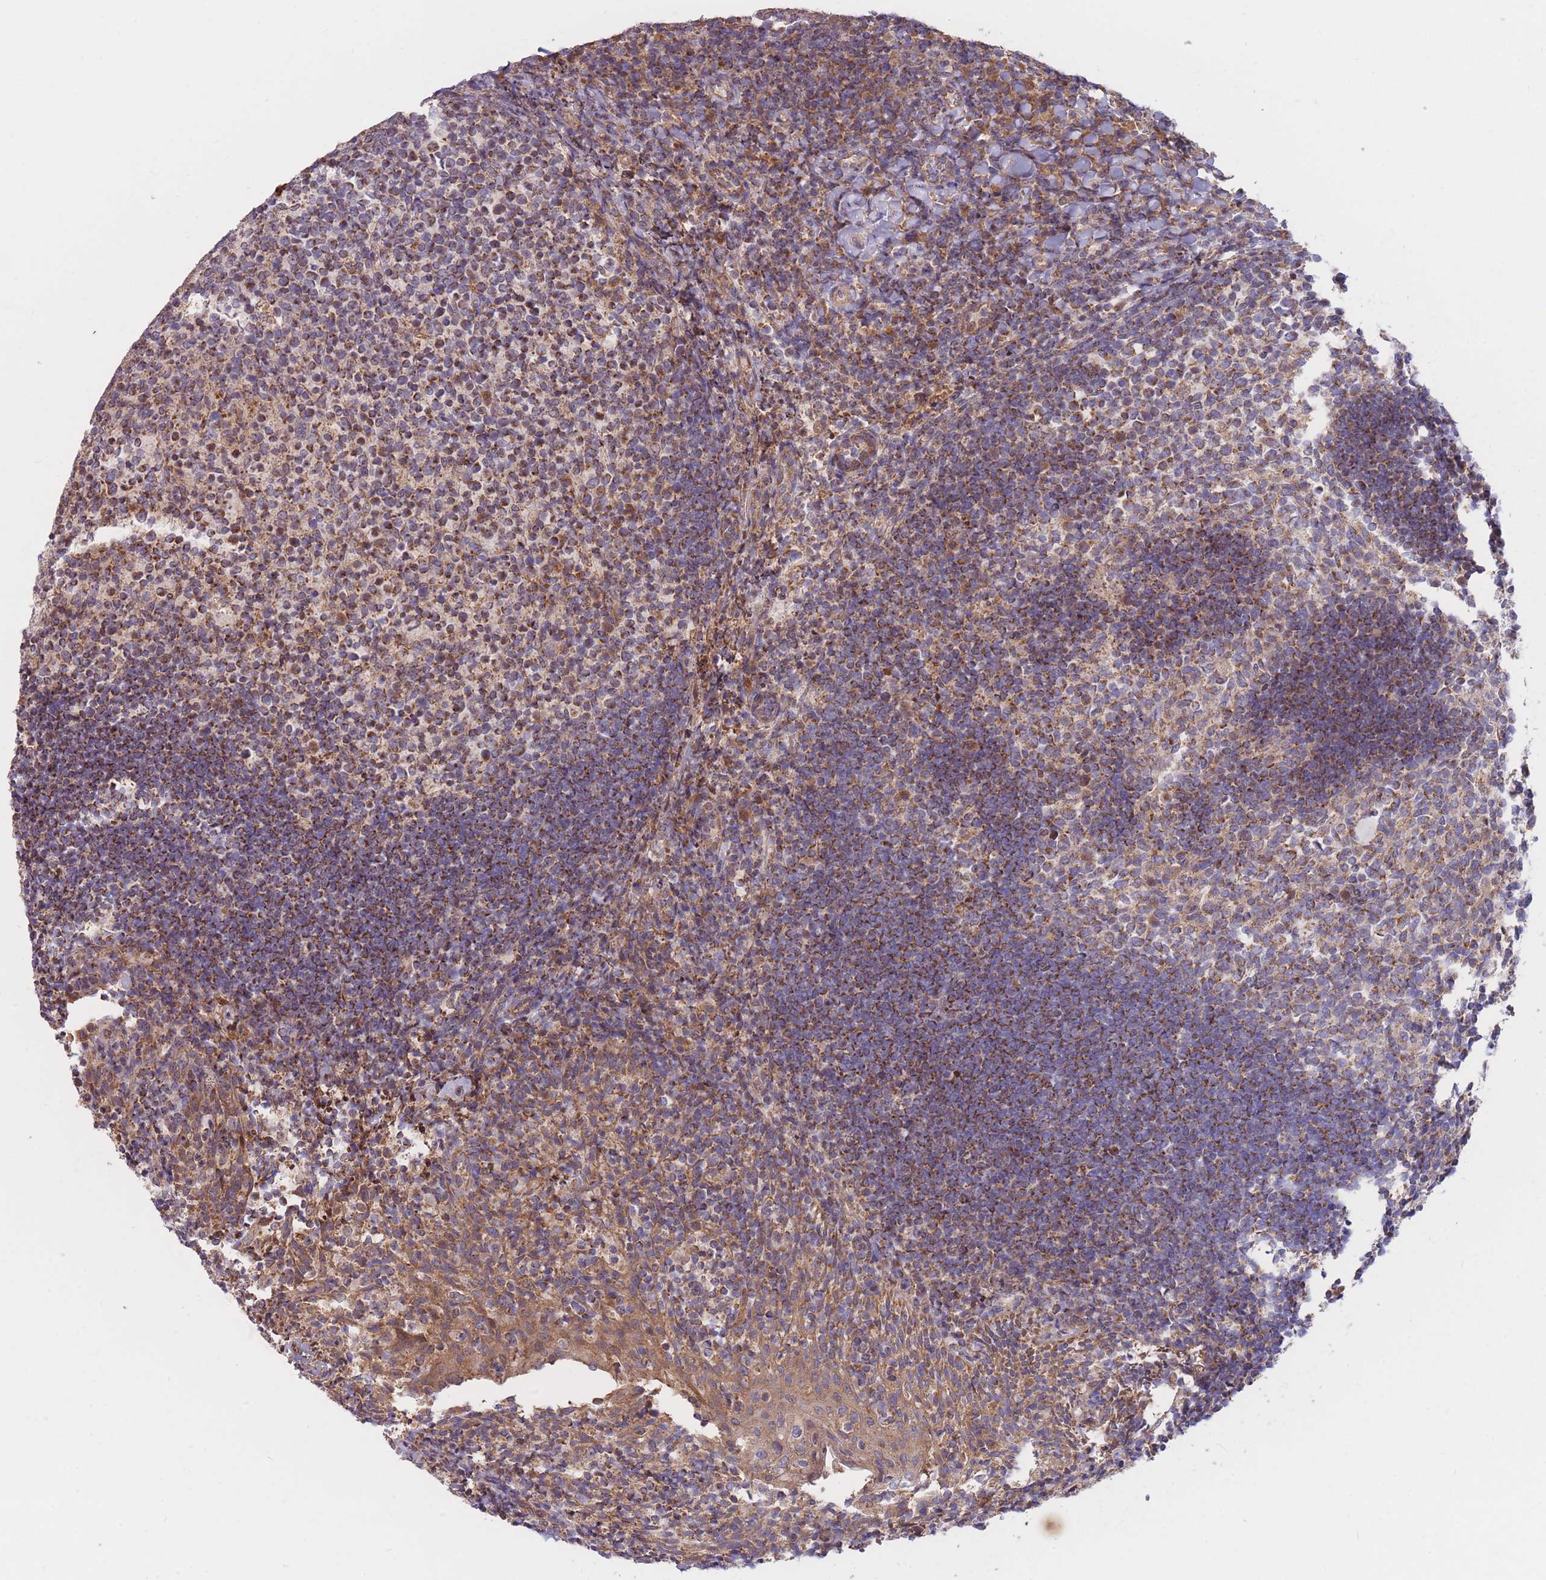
{"staining": {"intensity": "moderate", "quantity": ">75%", "location": "cytoplasmic/membranous"}, "tissue": "tonsil", "cell_type": "Germinal center cells", "image_type": "normal", "snomed": [{"axis": "morphology", "description": "Normal tissue, NOS"}, {"axis": "topography", "description": "Tonsil"}], "caption": "Germinal center cells display medium levels of moderate cytoplasmic/membranous staining in approximately >75% of cells in unremarkable tonsil. The staining is performed using DAB brown chromogen to label protein expression. The nuclei are counter-stained blue using hematoxylin.", "gene": "PTPMT1", "patient": {"sex": "female", "age": 10}}